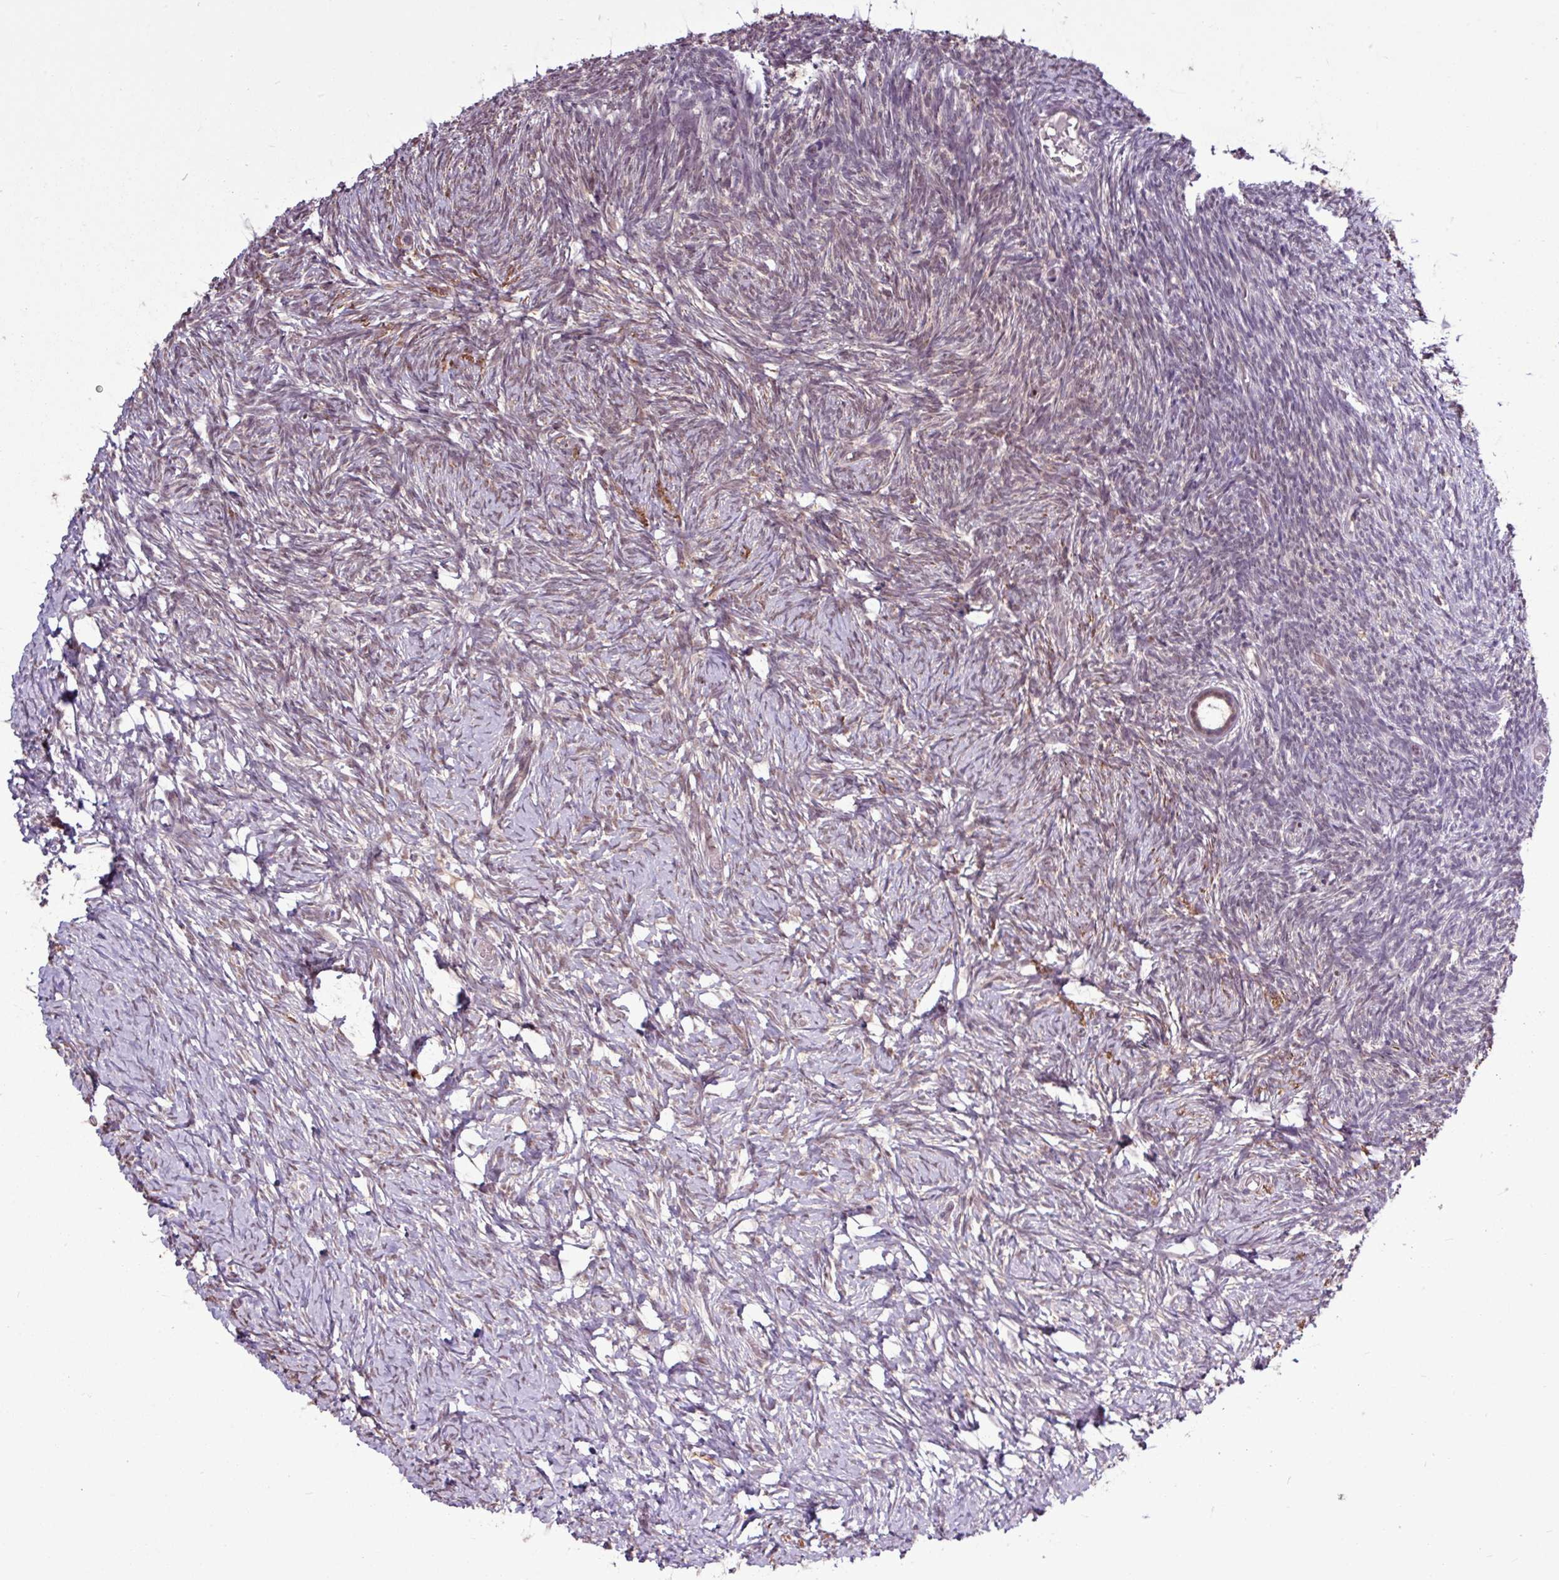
{"staining": {"intensity": "weak", "quantity": ">75%", "location": "cytoplasmic/membranous,nuclear"}, "tissue": "ovary", "cell_type": "Follicle cells", "image_type": "normal", "snomed": [{"axis": "morphology", "description": "Normal tissue, NOS"}, {"axis": "topography", "description": "Ovary"}], "caption": "Brown immunohistochemical staining in benign human ovary reveals weak cytoplasmic/membranous,nuclear staining in approximately >75% of follicle cells.", "gene": "SKIC2", "patient": {"sex": "female", "age": 39}}